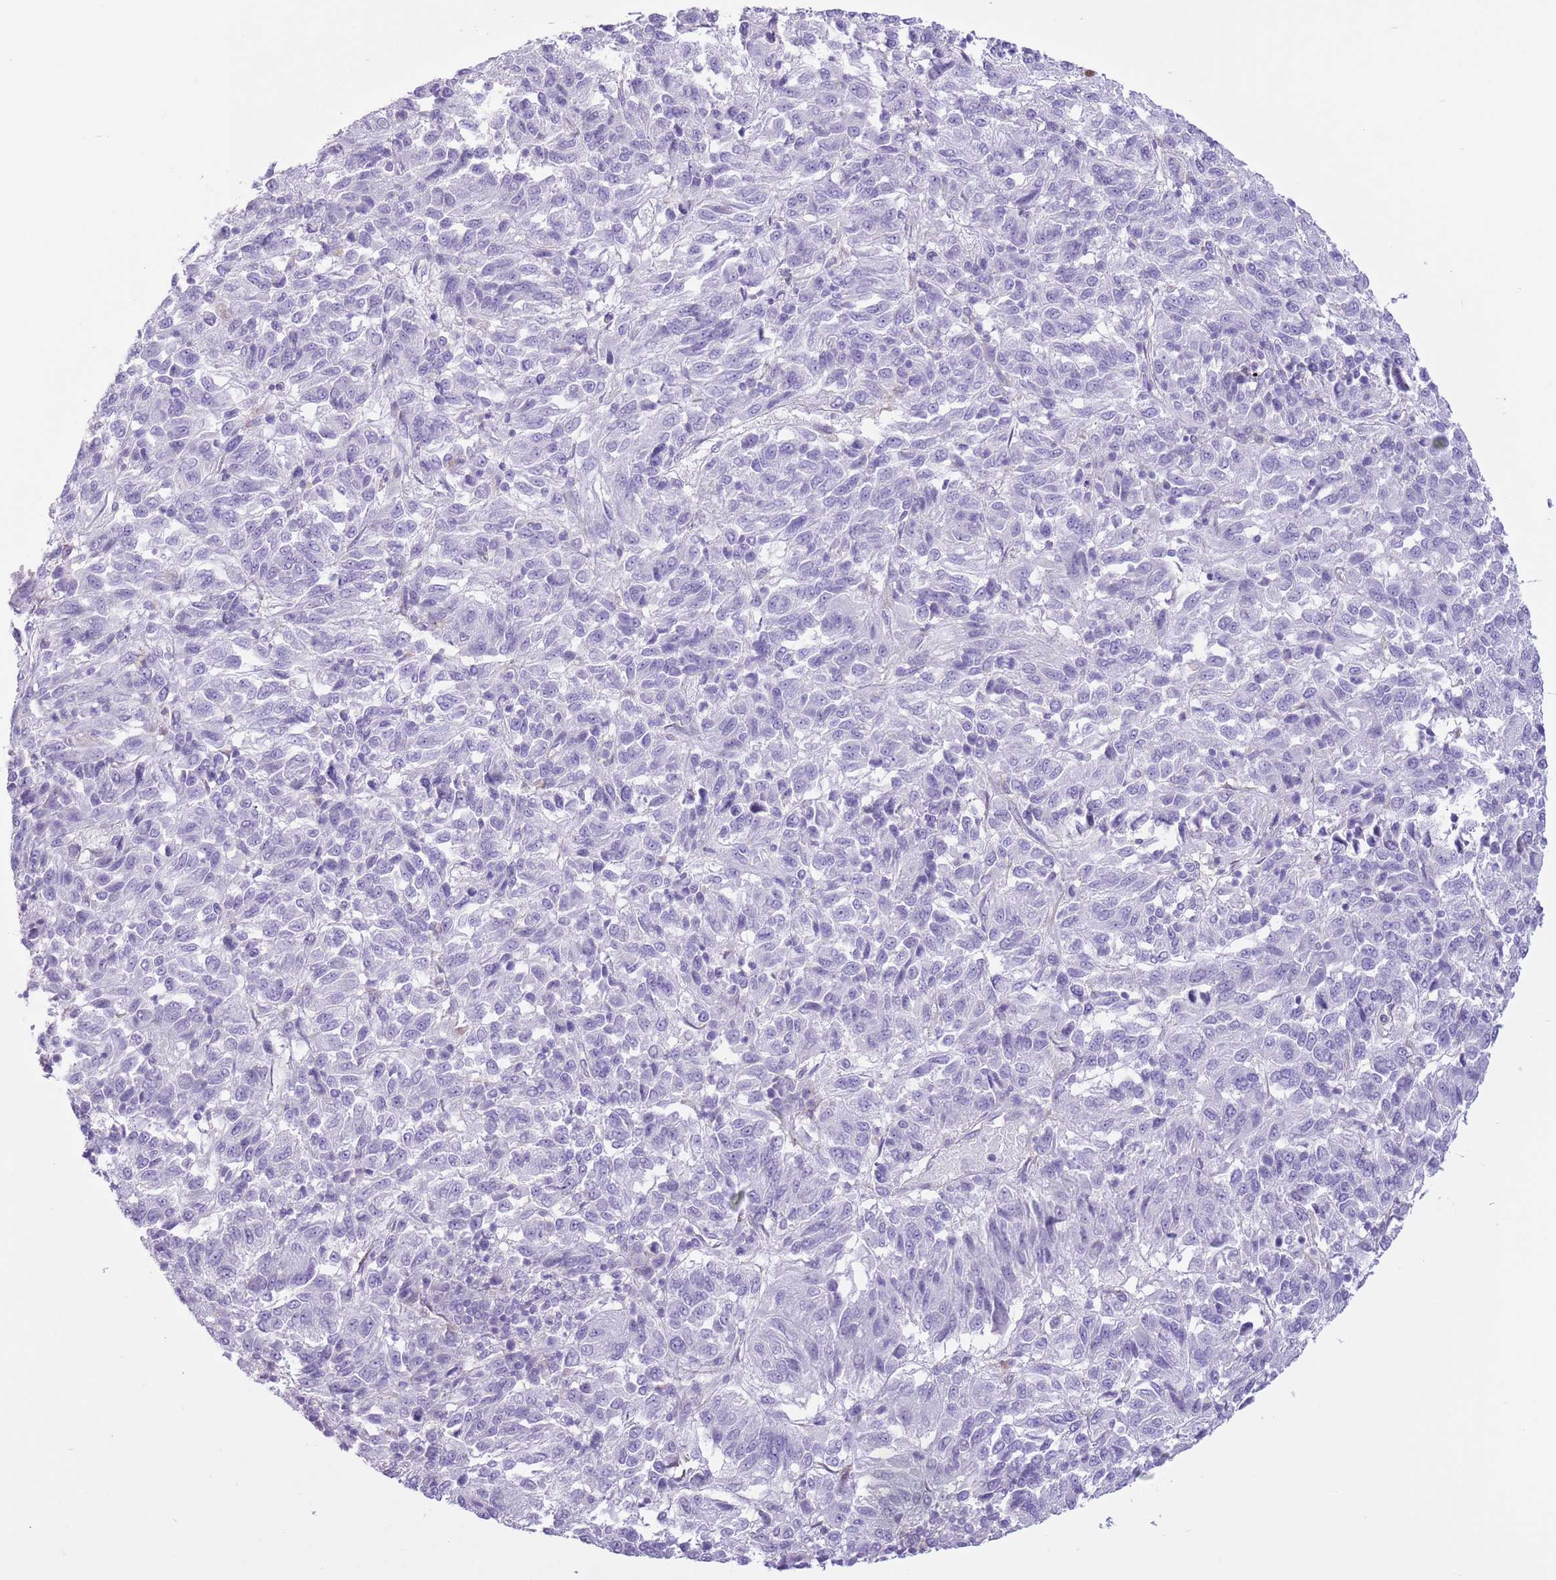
{"staining": {"intensity": "negative", "quantity": "none", "location": "none"}, "tissue": "melanoma", "cell_type": "Tumor cells", "image_type": "cancer", "snomed": [{"axis": "morphology", "description": "Malignant melanoma, Metastatic site"}, {"axis": "topography", "description": "Lung"}], "caption": "Immunohistochemistry (IHC) of human malignant melanoma (metastatic site) reveals no staining in tumor cells. The staining is performed using DAB (3,3'-diaminobenzidine) brown chromogen with nuclei counter-stained in using hematoxylin.", "gene": "RBP3", "patient": {"sex": "male", "age": 64}}